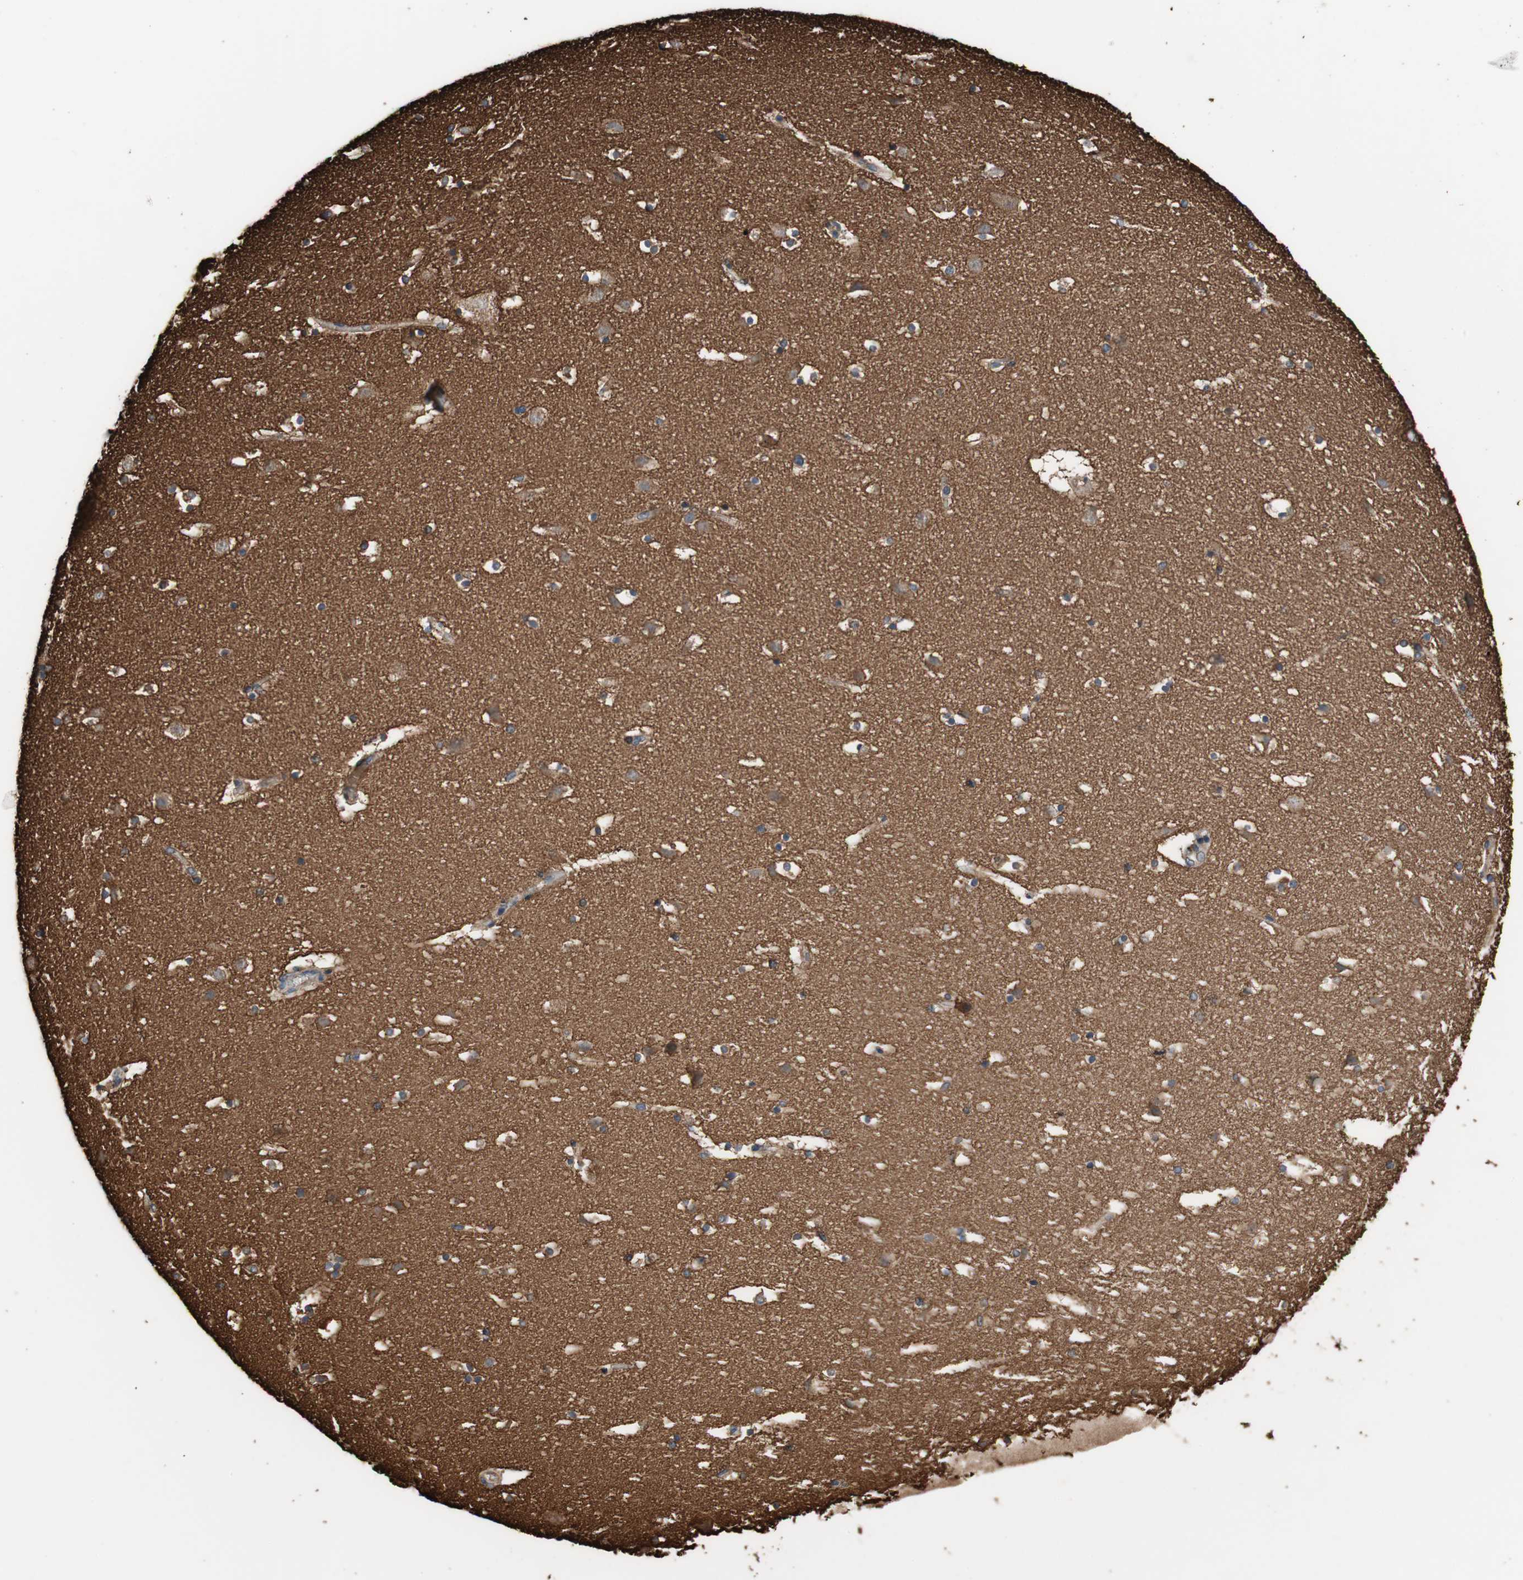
{"staining": {"intensity": "negative", "quantity": "none", "location": "none"}, "tissue": "caudate", "cell_type": "Glial cells", "image_type": "normal", "snomed": [{"axis": "morphology", "description": "Normal tissue, NOS"}, {"axis": "topography", "description": "Lateral ventricle wall"}], "caption": "Immunohistochemistry (IHC) photomicrograph of normal caudate: caudate stained with DAB shows no significant protein expression in glial cells.", "gene": "IL1RL1", "patient": {"sex": "male", "age": 45}}